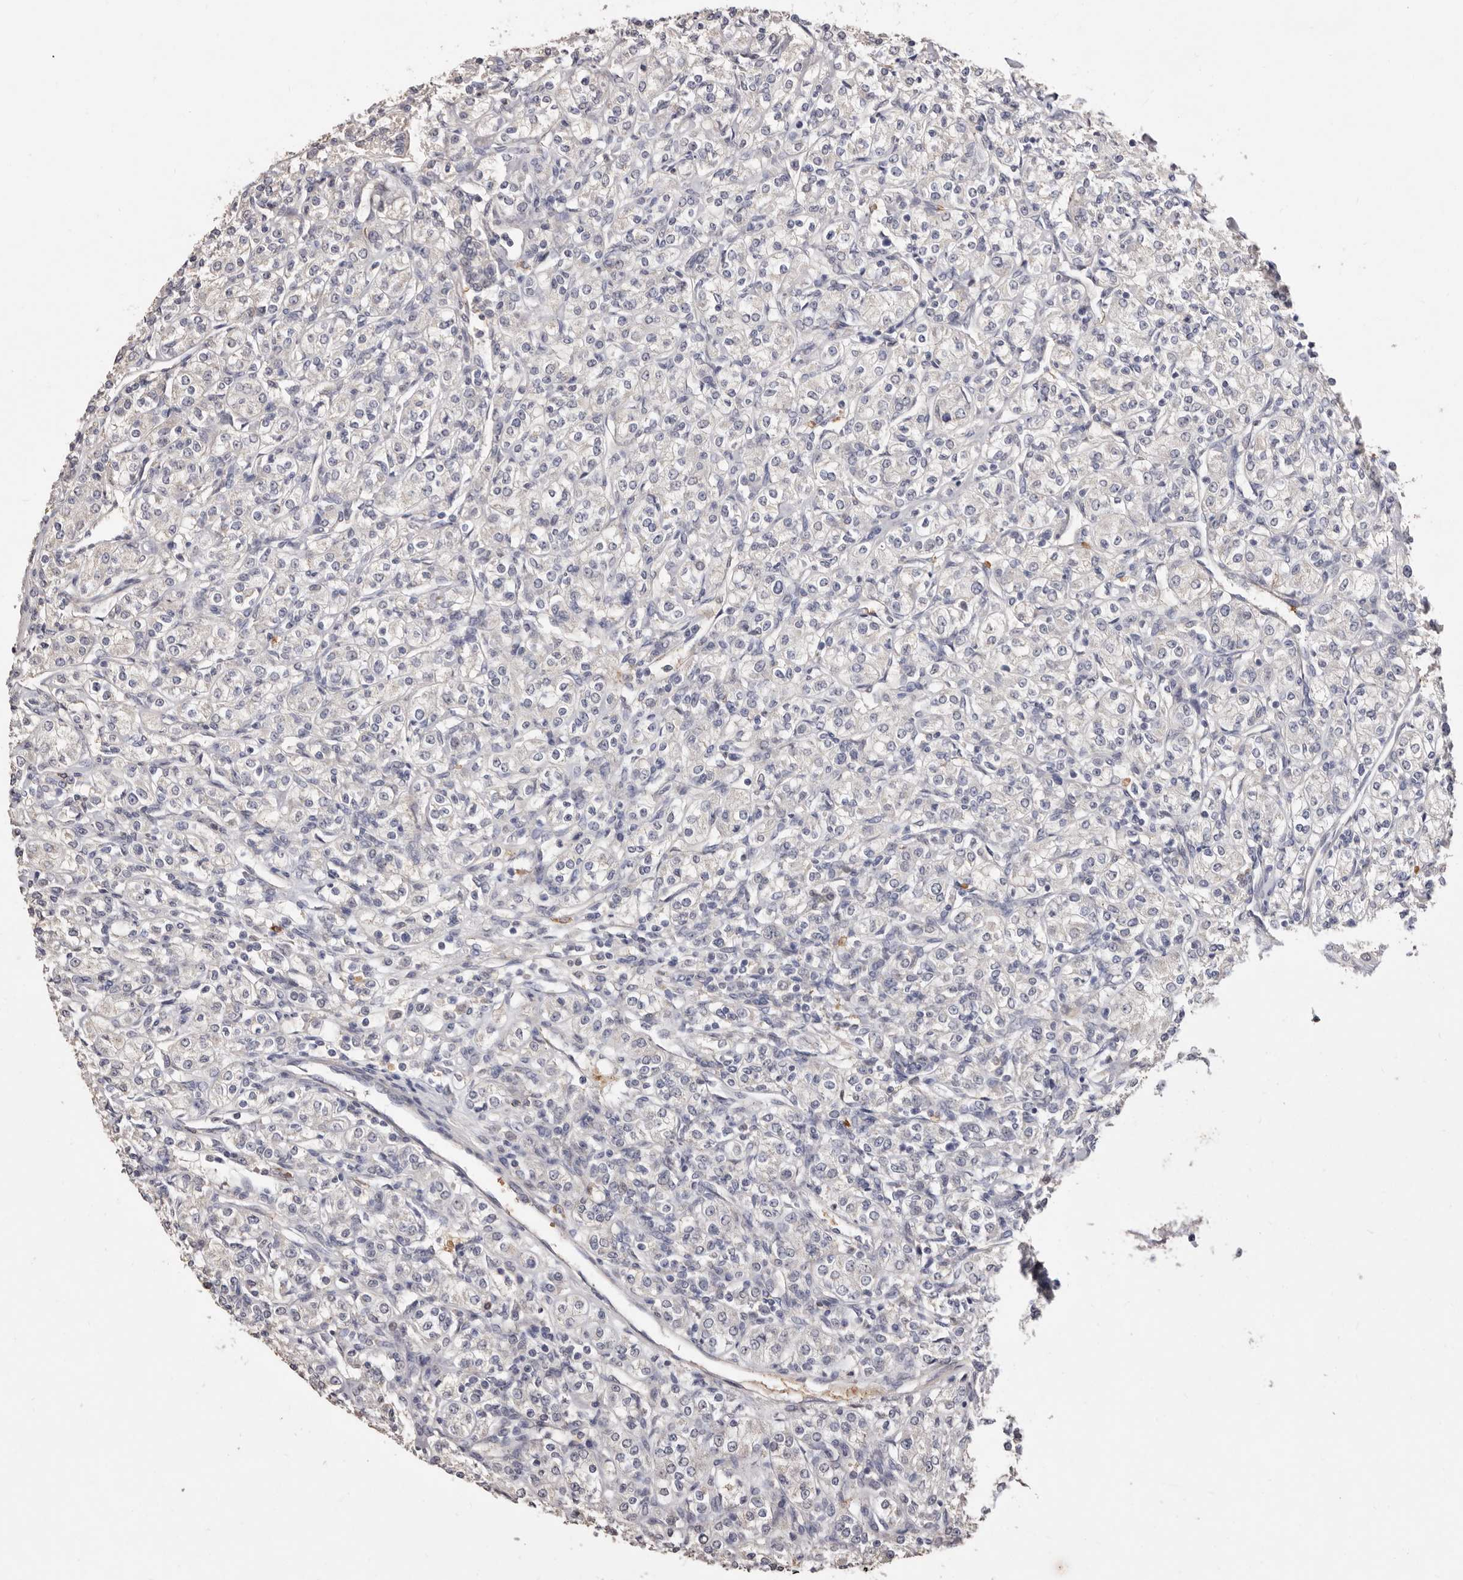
{"staining": {"intensity": "negative", "quantity": "none", "location": "none"}, "tissue": "renal cancer", "cell_type": "Tumor cells", "image_type": "cancer", "snomed": [{"axis": "morphology", "description": "Adenocarcinoma, NOS"}, {"axis": "topography", "description": "Kidney"}], "caption": "Immunohistochemical staining of human renal cancer shows no significant positivity in tumor cells. Brightfield microscopy of immunohistochemistry stained with DAB (brown) and hematoxylin (blue), captured at high magnification.", "gene": "GRAMD2A", "patient": {"sex": "male", "age": 77}}